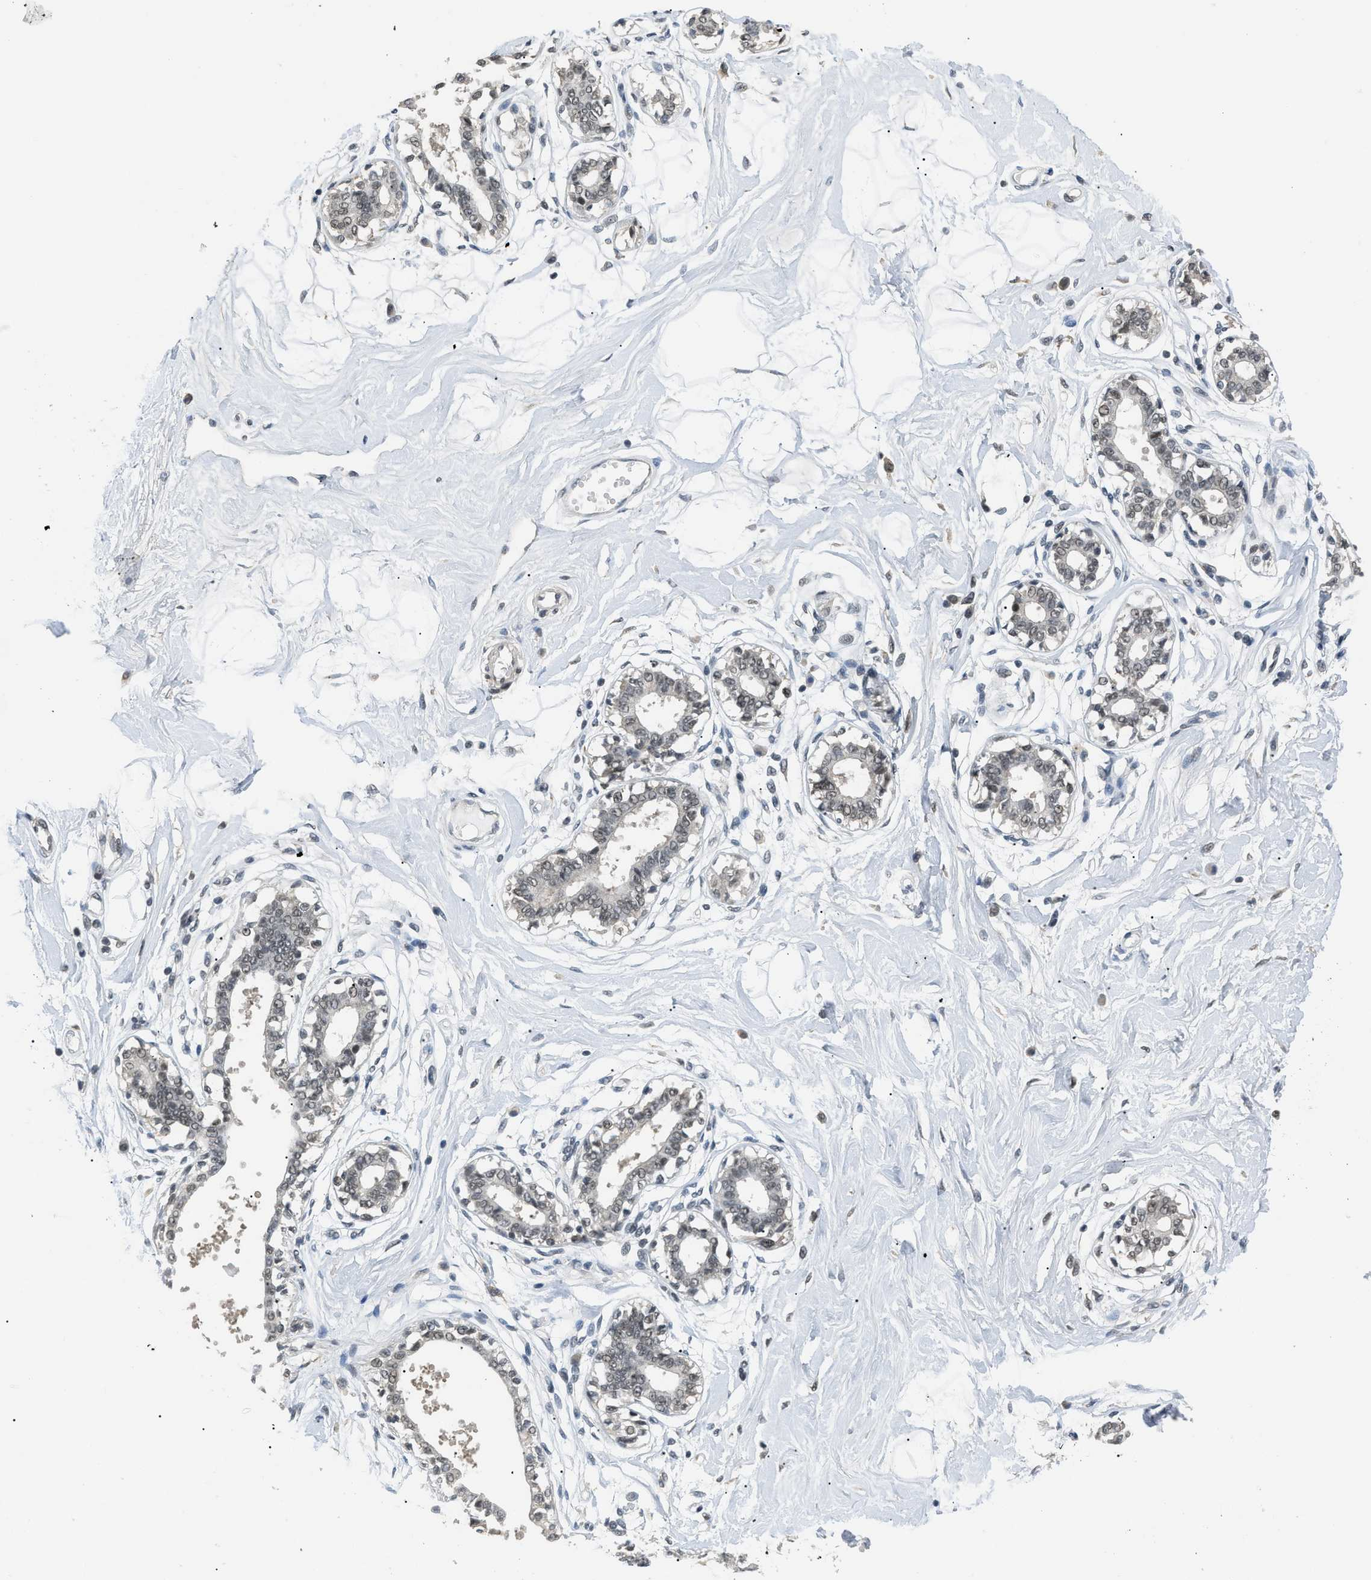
{"staining": {"intensity": "negative", "quantity": "none", "location": "none"}, "tissue": "breast", "cell_type": "Adipocytes", "image_type": "normal", "snomed": [{"axis": "morphology", "description": "Normal tissue, NOS"}, {"axis": "topography", "description": "Breast"}], "caption": "High power microscopy photomicrograph of an immunohistochemistry photomicrograph of unremarkable breast, revealing no significant staining in adipocytes.", "gene": "MZF1", "patient": {"sex": "female", "age": 45}}